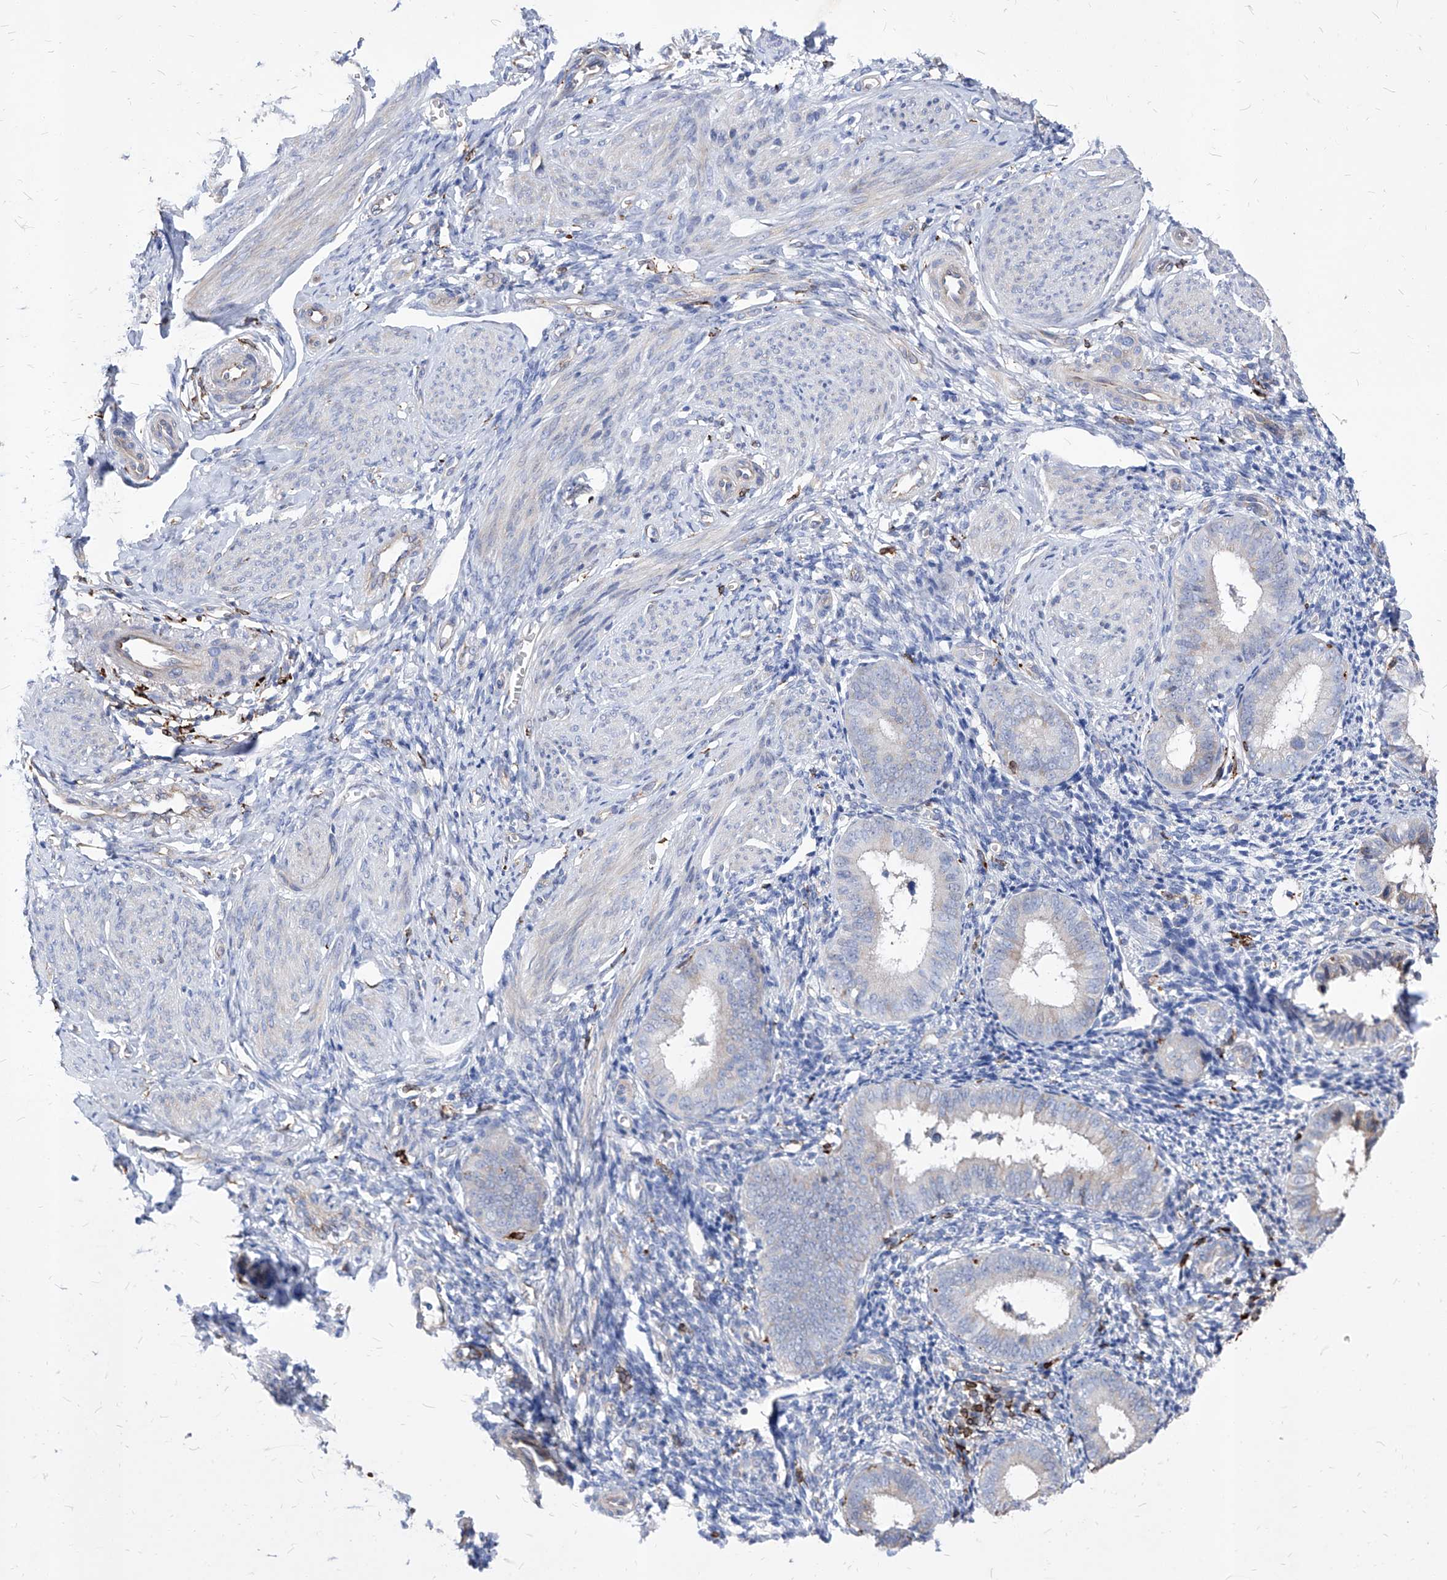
{"staining": {"intensity": "negative", "quantity": "none", "location": "none"}, "tissue": "endometrium", "cell_type": "Cells in endometrial stroma", "image_type": "normal", "snomed": [{"axis": "morphology", "description": "Normal tissue, NOS"}, {"axis": "topography", "description": "Uterus"}, {"axis": "topography", "description": "Endometrium"}], "caption": "This is a micrograph of immunohistochemistry (IHC) staining of normal endometrium, which shows no expression in cells in endometrial stroma.", "gene": "UBOX5", "patient": {"sex": "female", "age": 48}}